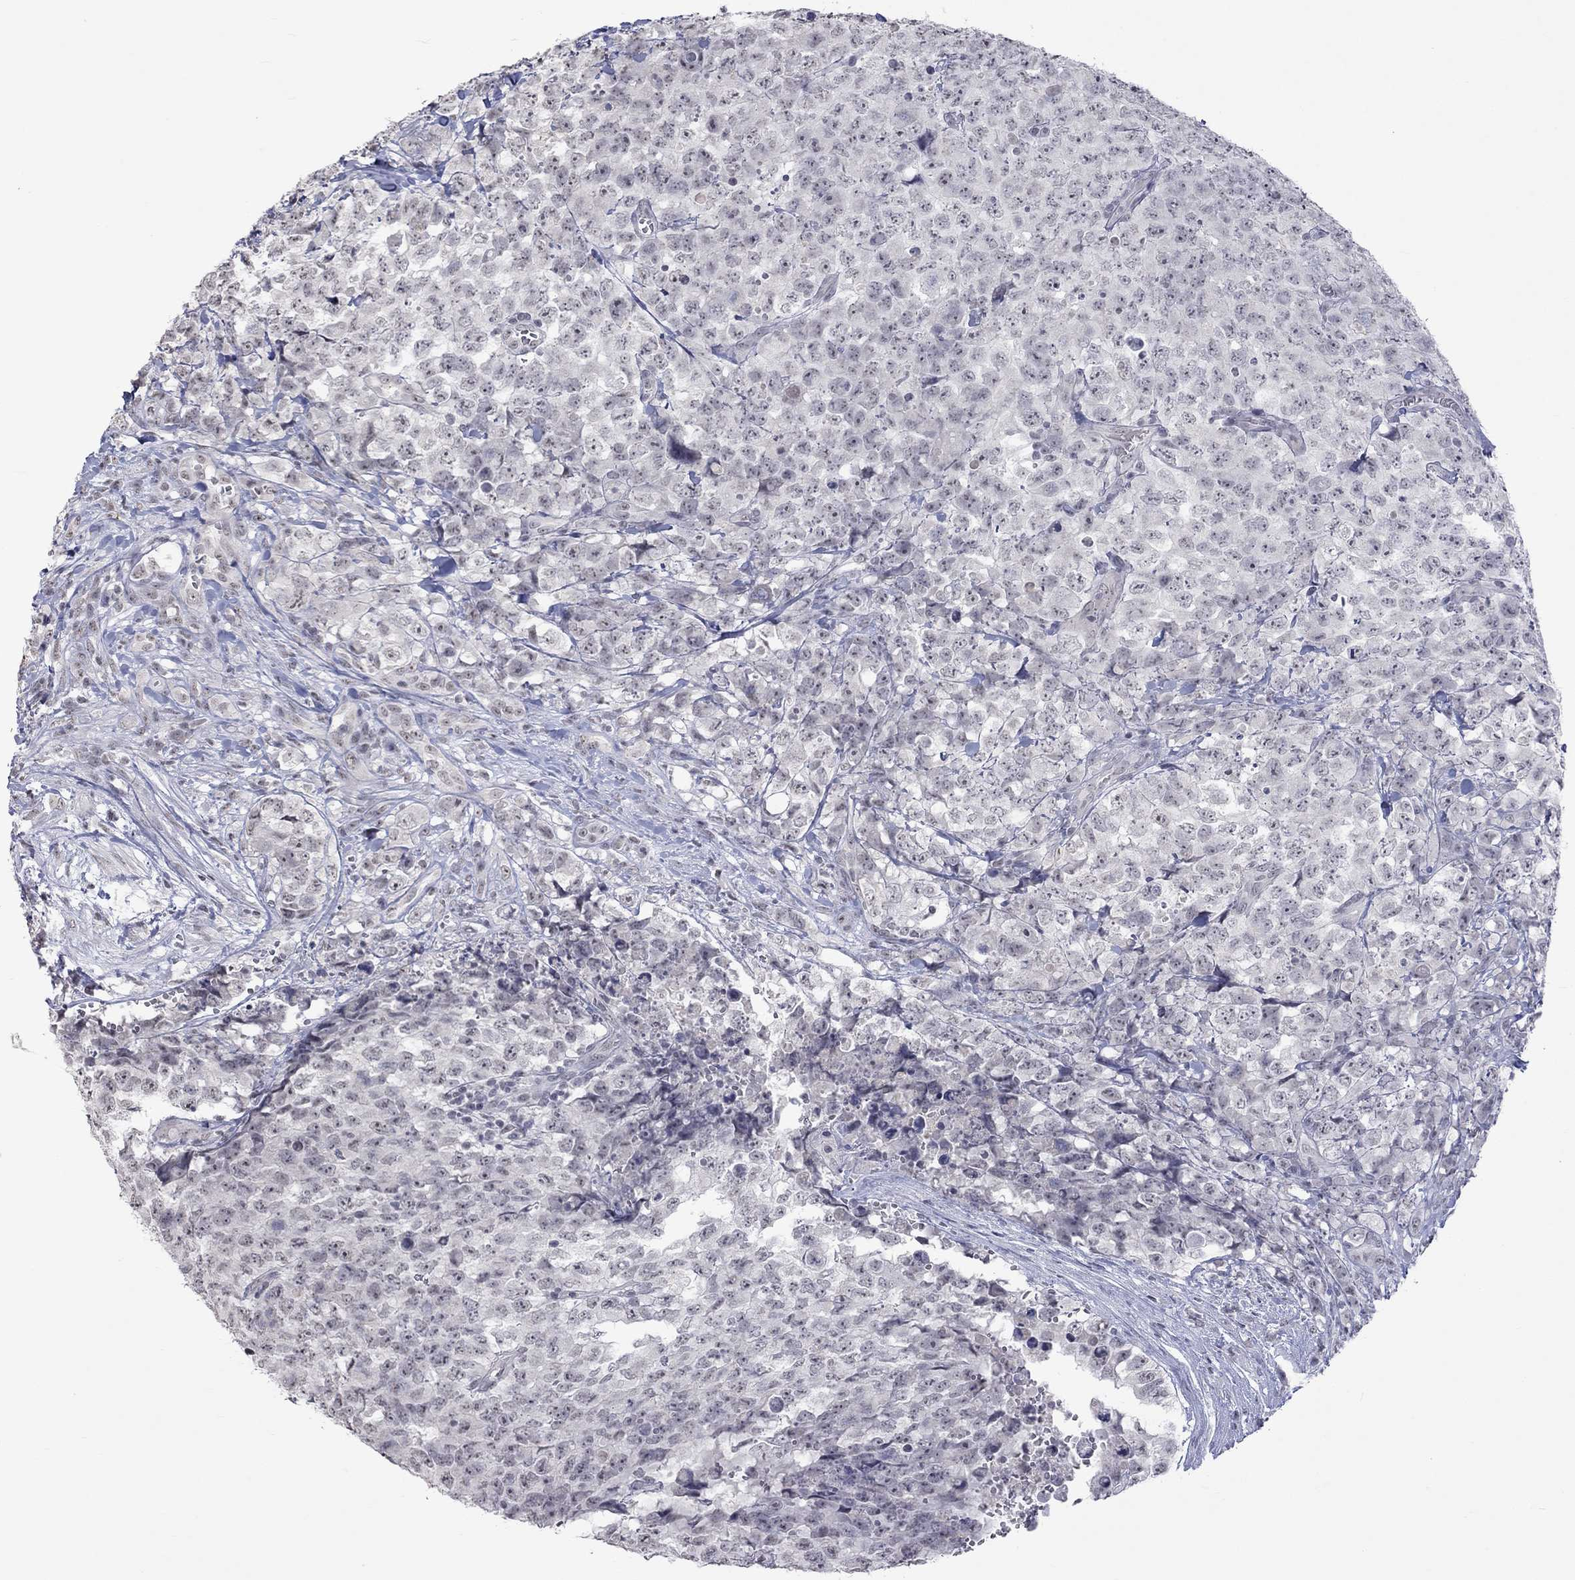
{"staining": {"intensity": "negative", "quantity": "none", "location": "none"}, "tissue": "testis cancer", "cell_type": "Tumor cells", "image_type": "cancer", "snomed": [{"axis": "morphology", "description": "Carcinoma, Embryonal, NOS"}, {"axis": "topography", "description": "Testis"}], "caption": "Histopathology image shows no protein staining in tumor cells of embryonal carcinoma (testis) tissue. Nuclei are stained in blue.", "gene": "TMEM143", "patient": {"sex": "male", "age": 23}}